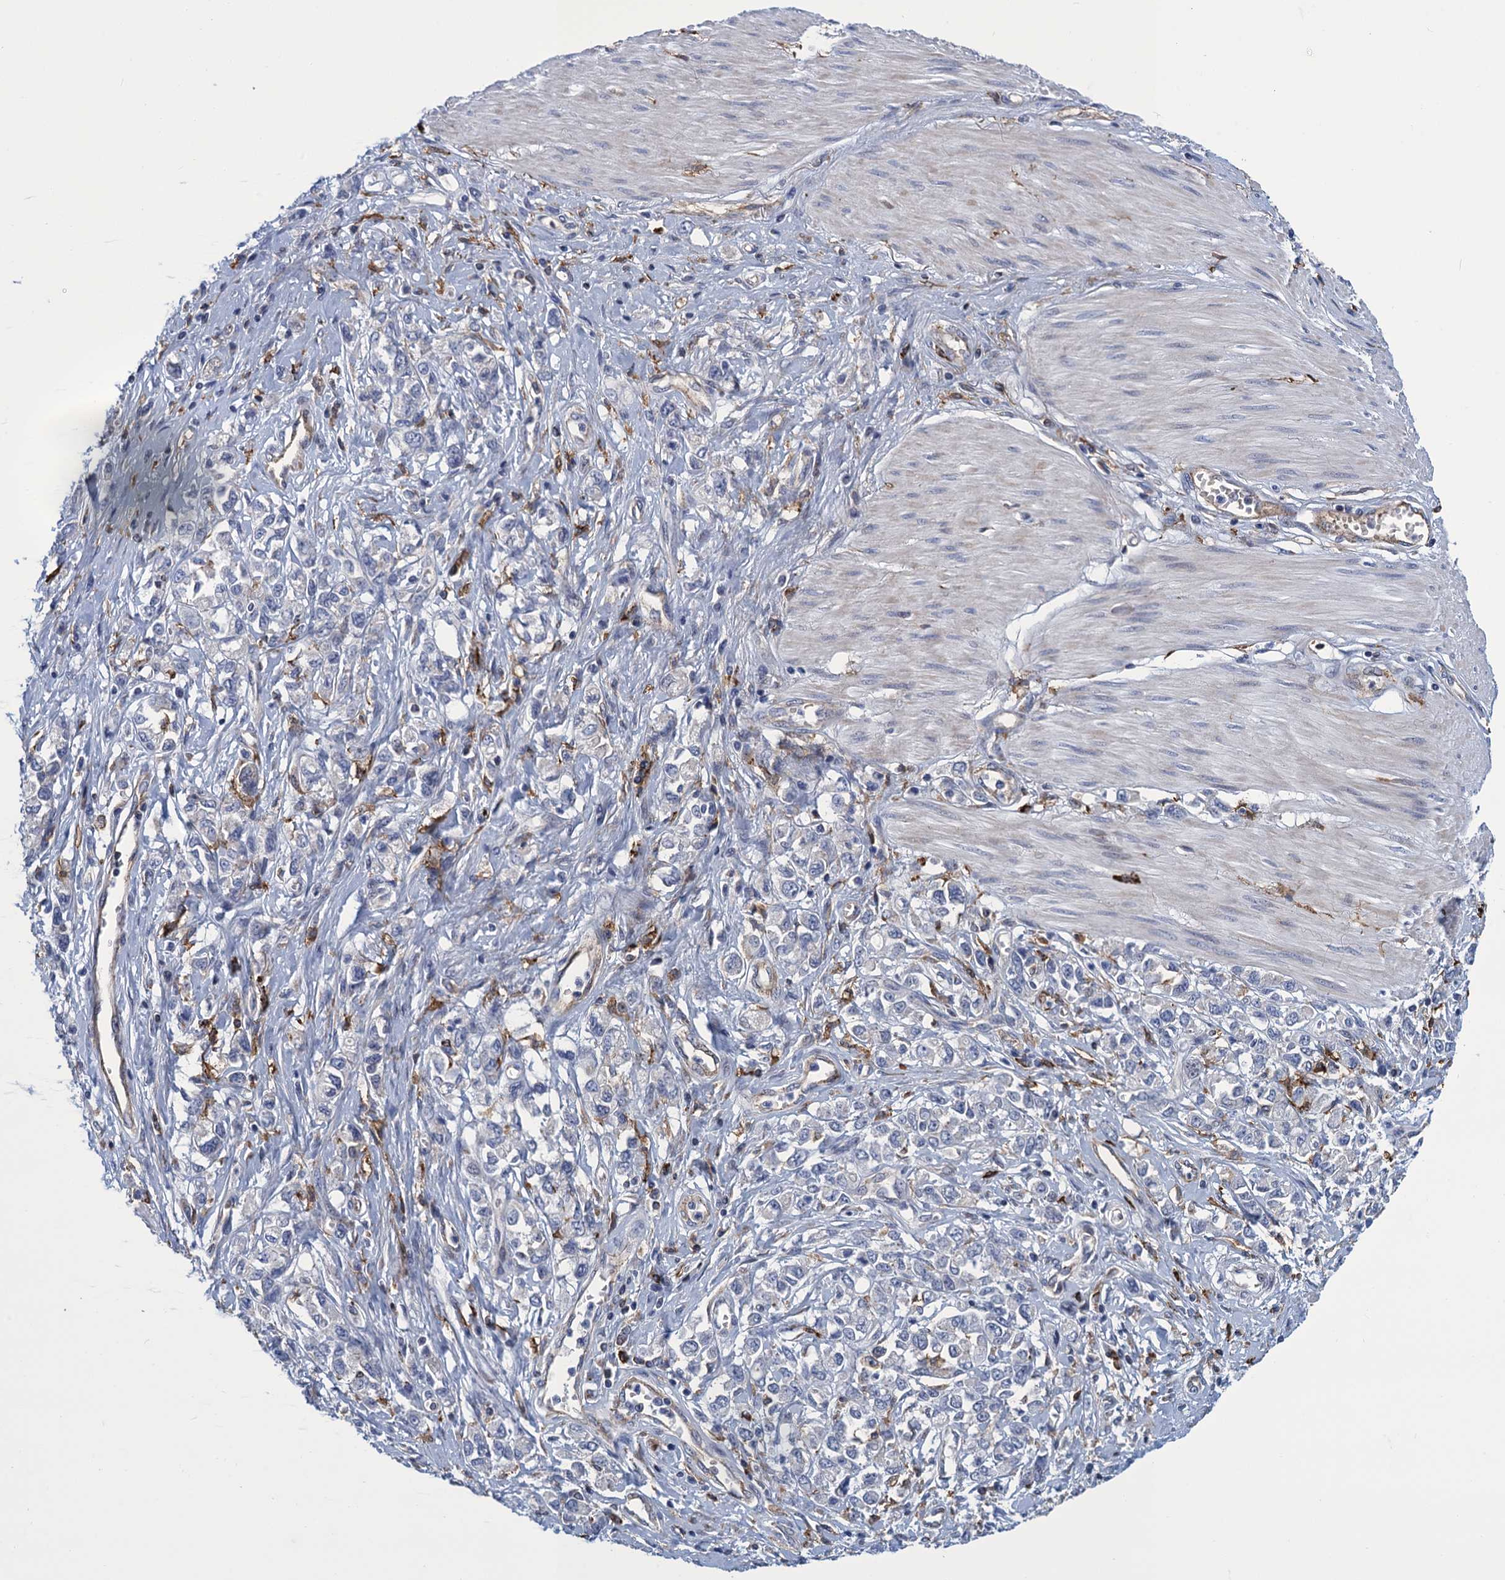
{"staining": {"intensity": "negative", "quantity": "none", "location": "none"}, "tissue": "stomach cancer", "cell_type": "Tumor cells", "image_type": "cancer", "snomed": [{"axis": "morphology", "description": "Adenocarcinoma, NOS"}, {"axis": "topography", "description": "Stomach"}], "caption": "Immunohistochemistry of human stomach cancer displays no positivity in tumor cells.", "gene": "DNHD1", "patient": {"sex": "female", "age": 76}}